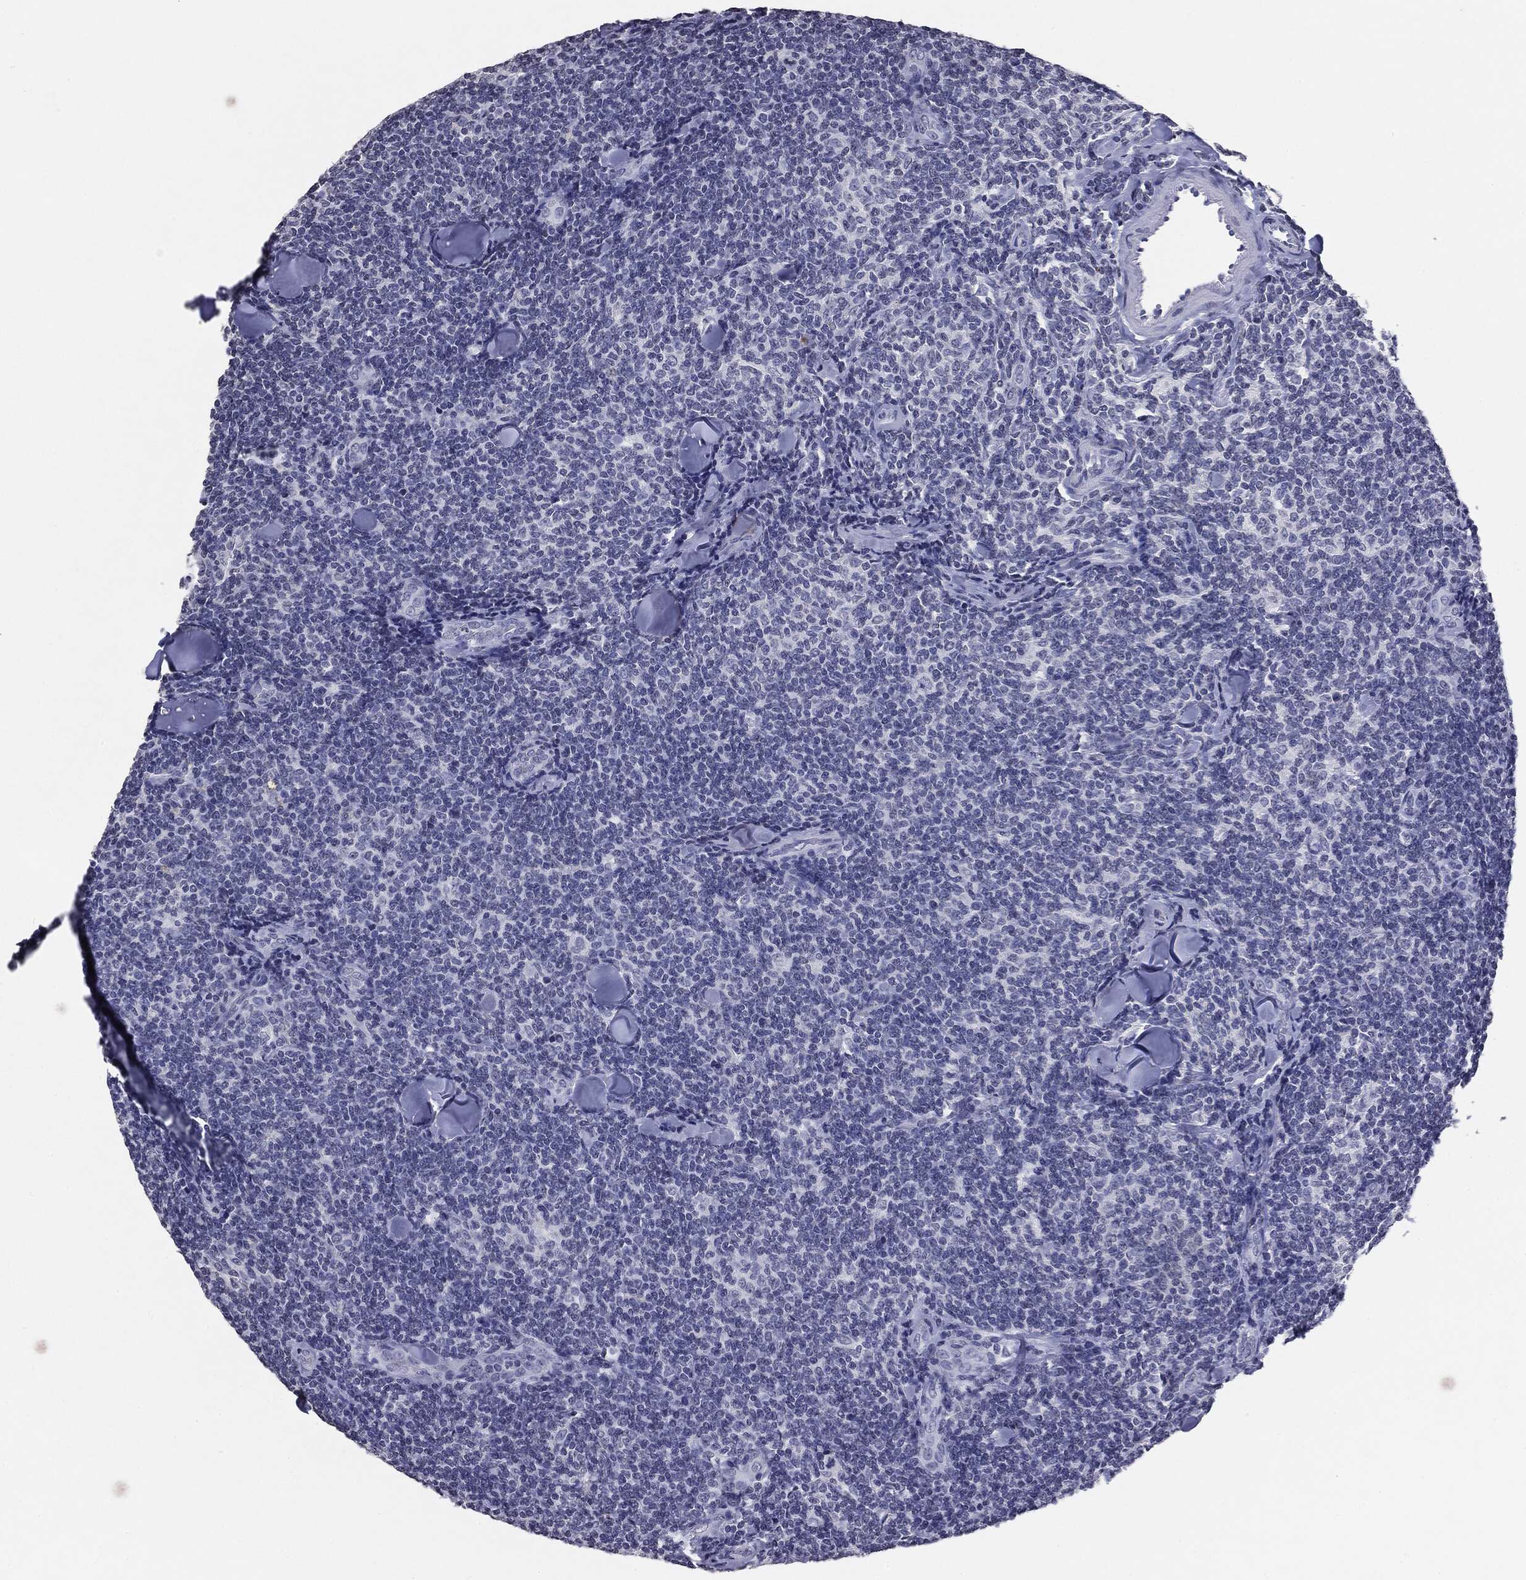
{"staining": {"intensity": "negative", "quantity": "none", "location": "none"}, "tissue": "lymphoma", "cell_type": "Tumor cells", "image_type": "cancer", "snomed": [{"axis": "morphology", "description": "Malignant lymphoma, non-Hodgkin's type, Low grade"}, {"axis": "topography", "description": "Lymph node"}], "caption": "The photomicrograph exhibits no significant positivity in tumor cells of lymphoma. (Stains: DAB immunohistochemistry (IHC) with hematoxylin counter stain, Microscopy: brightfield microscopy at high magnification).", "gene": "SERPINB4", "patient": {"sex": "female", "age": 56}}